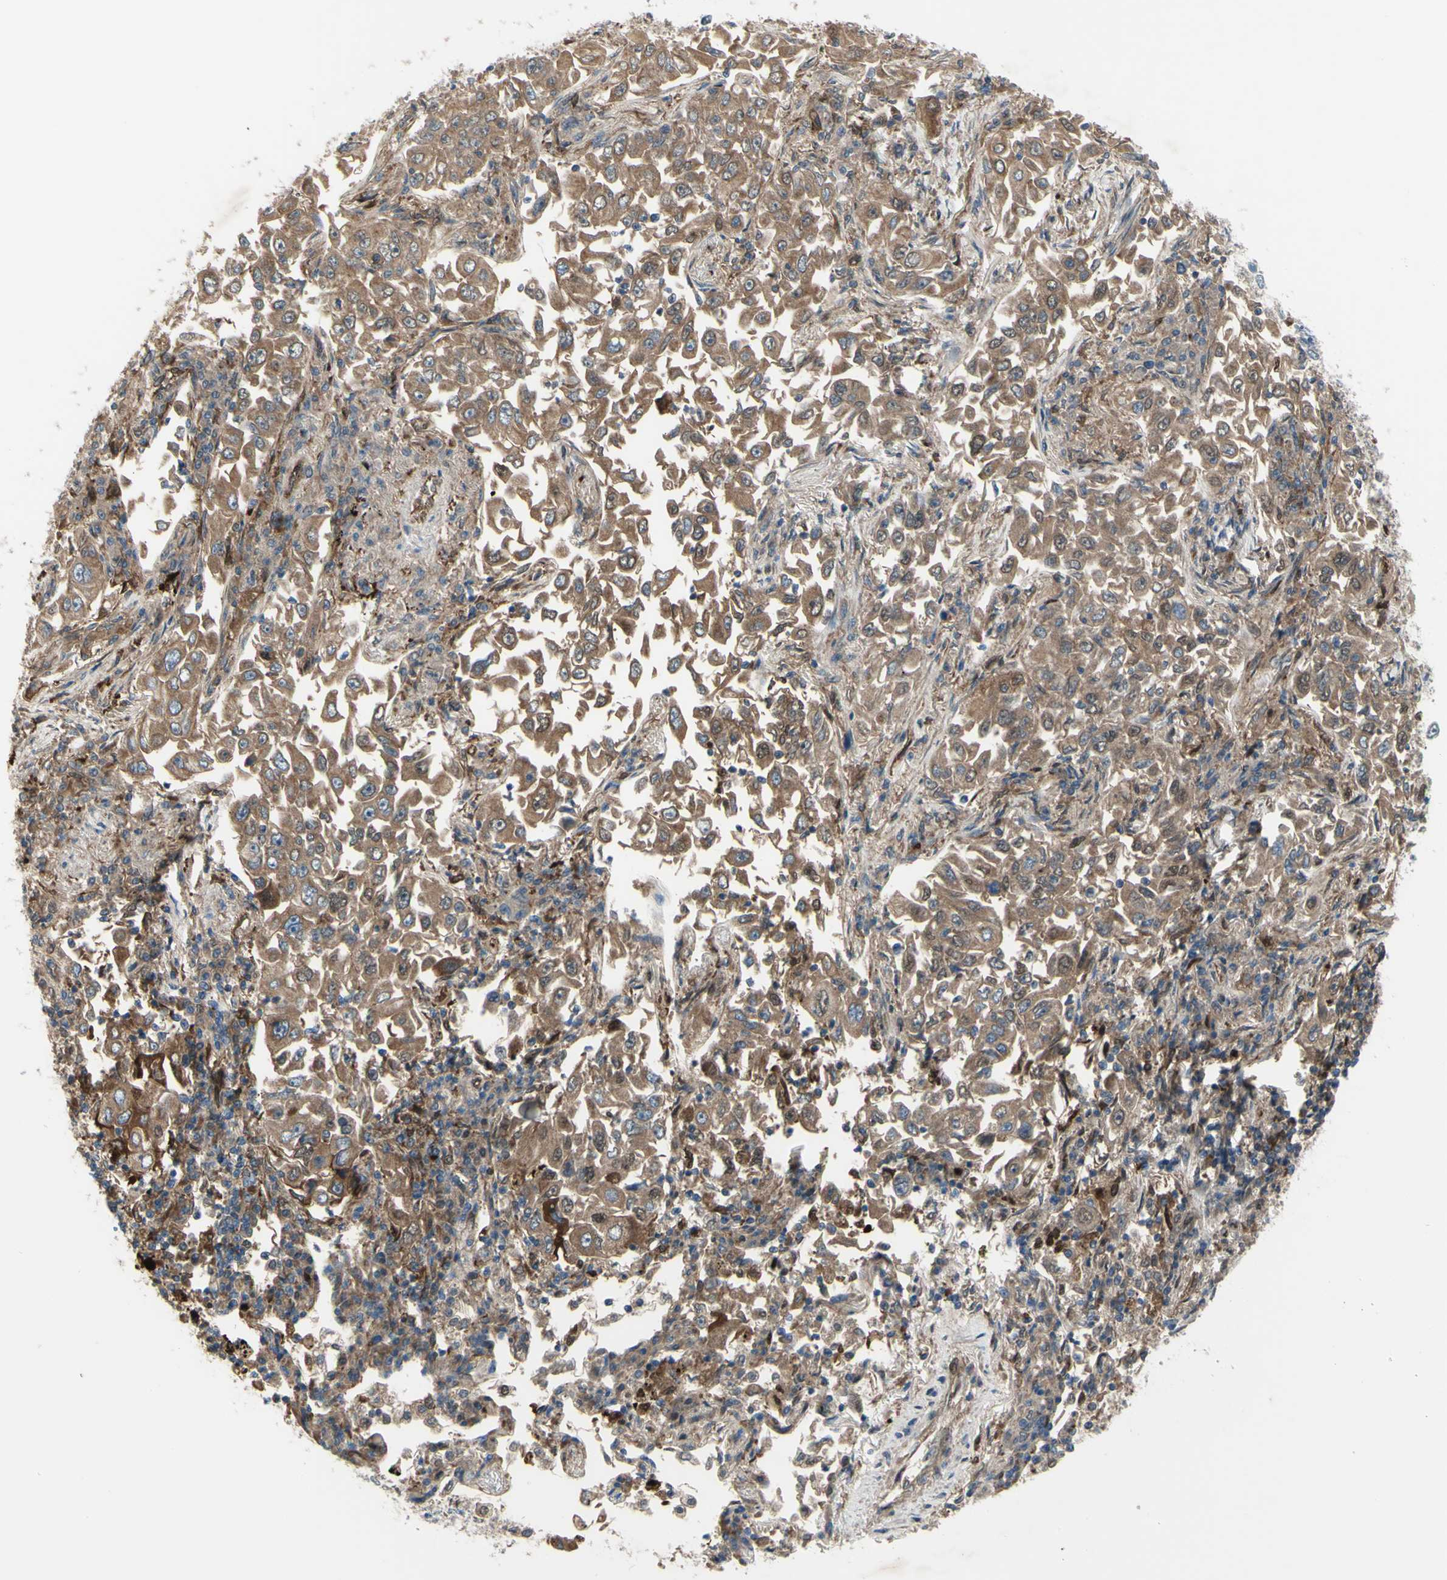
{"staining": {"intensity": "moderate", "quantity": ">75%", "location": "cytoplasmic/membranous"}, "tissue": "lung cancer", "cell_type": "Tumor cells", "image_type": "cancer", "snomed": [{"axis": "morphology", "description": "Adenocarcinoma, NOS"}, {"axis": "topography", "description": "Lung"}], "caption": "A brown stain labels moderate cytoplasmic/membranous staining of a protein in adenocarcinoma (lung) tumor cells. Using DAB (3,3'-diaminobenzidine) (brown) and hematoxylin (blue) stains, captured at high magnification using brightfield microscopy.", "gene": "IGSF9B", "patient": {"sex": "male", "age": 84}}